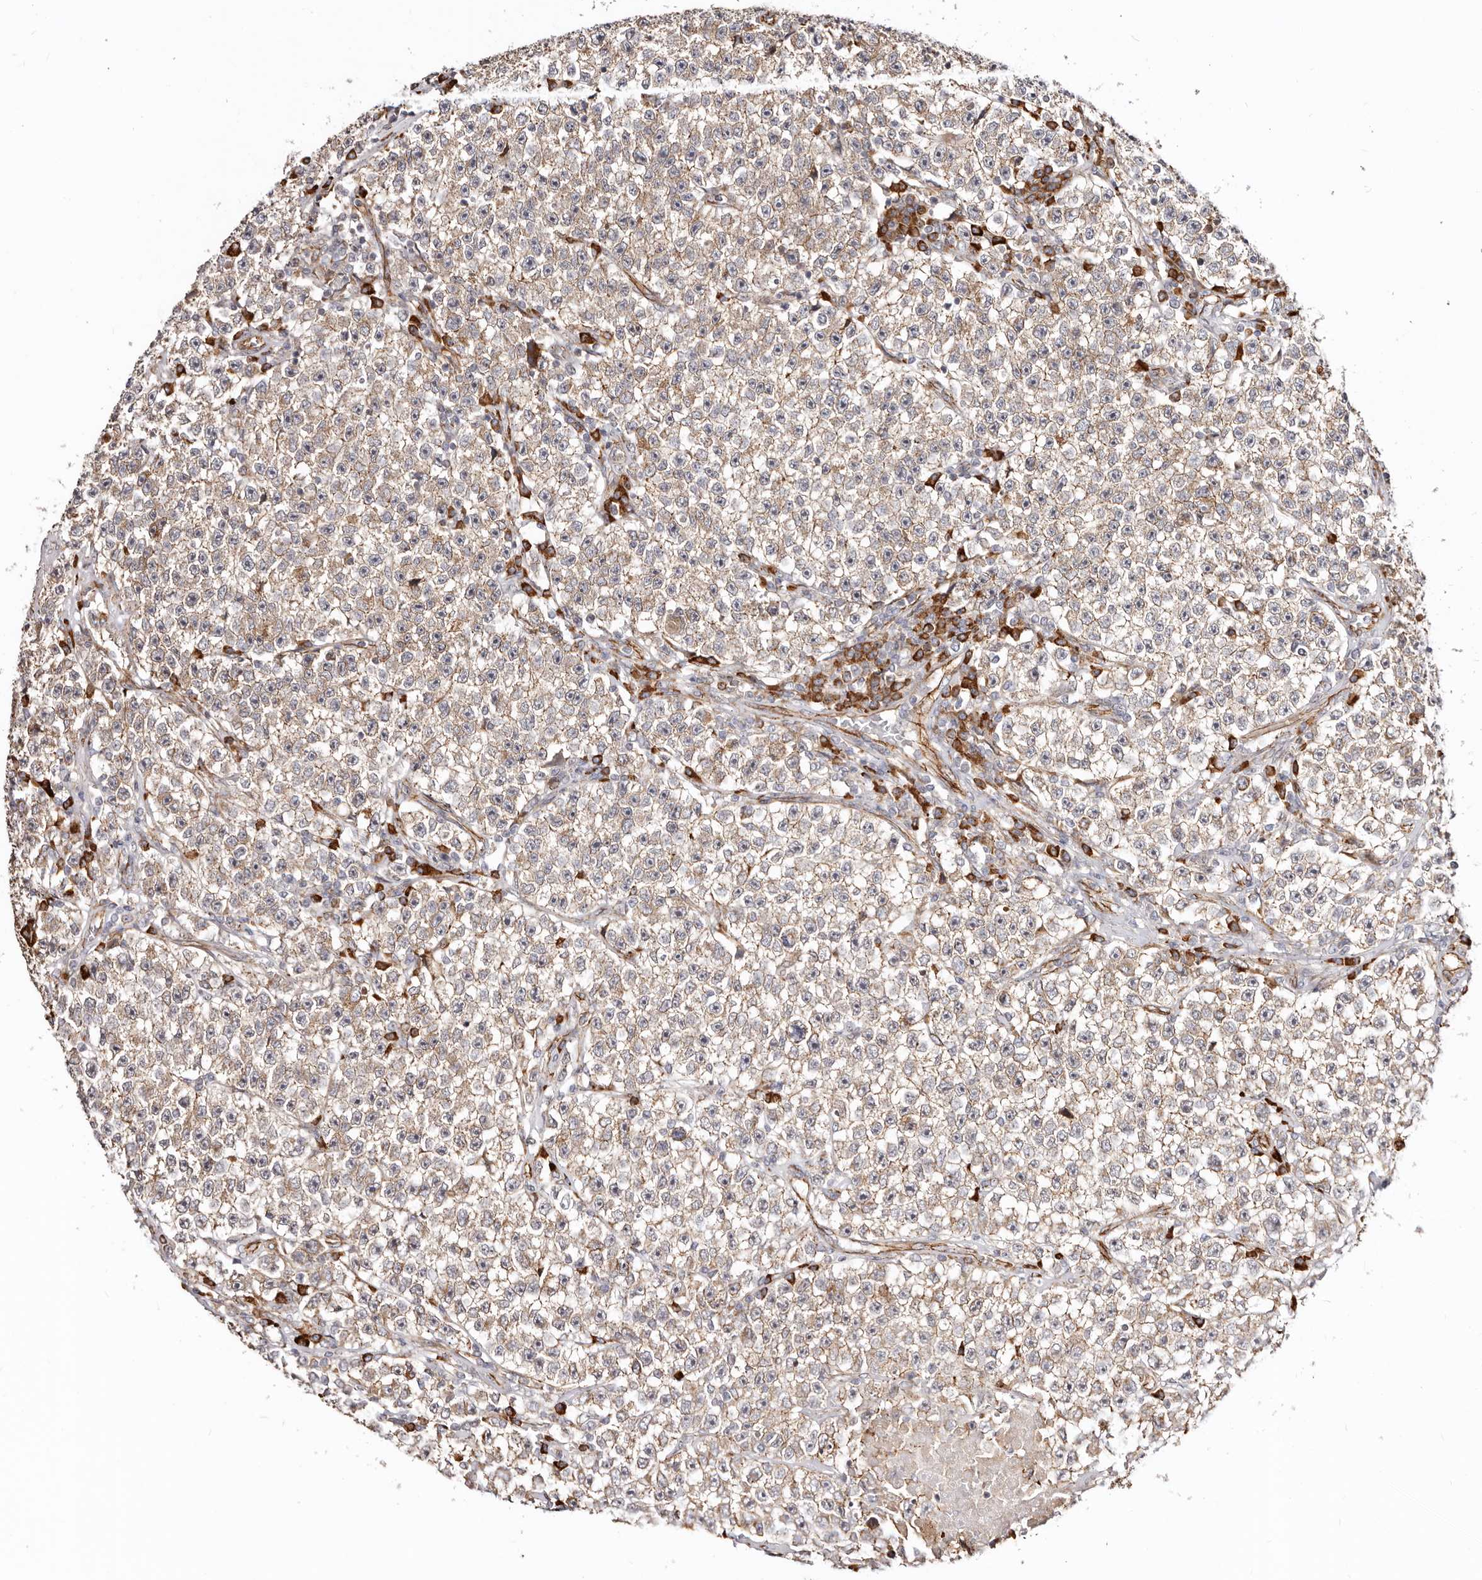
{"staining": {"intensity": "weak", "quantity": ">75%", "location": "cytoplasmic/membranous"}, "tissue": "testis cancer", "cell_type": "Tumor cells", "image_type": "cancer", "snomed": [{"axis": "morphology", "description": "Seminoma, NOS"}, {"axis": "topography", "description": "Testis"}], "caption": "About >75% of tumor cells in human testis cancer (seminoma) show weak cytoplasmic/membranous protein positivity as visualized by brown immunohistochemical staining.", "gene": "CTNNB1", "patient": {"sex": "male", "age": 22}}